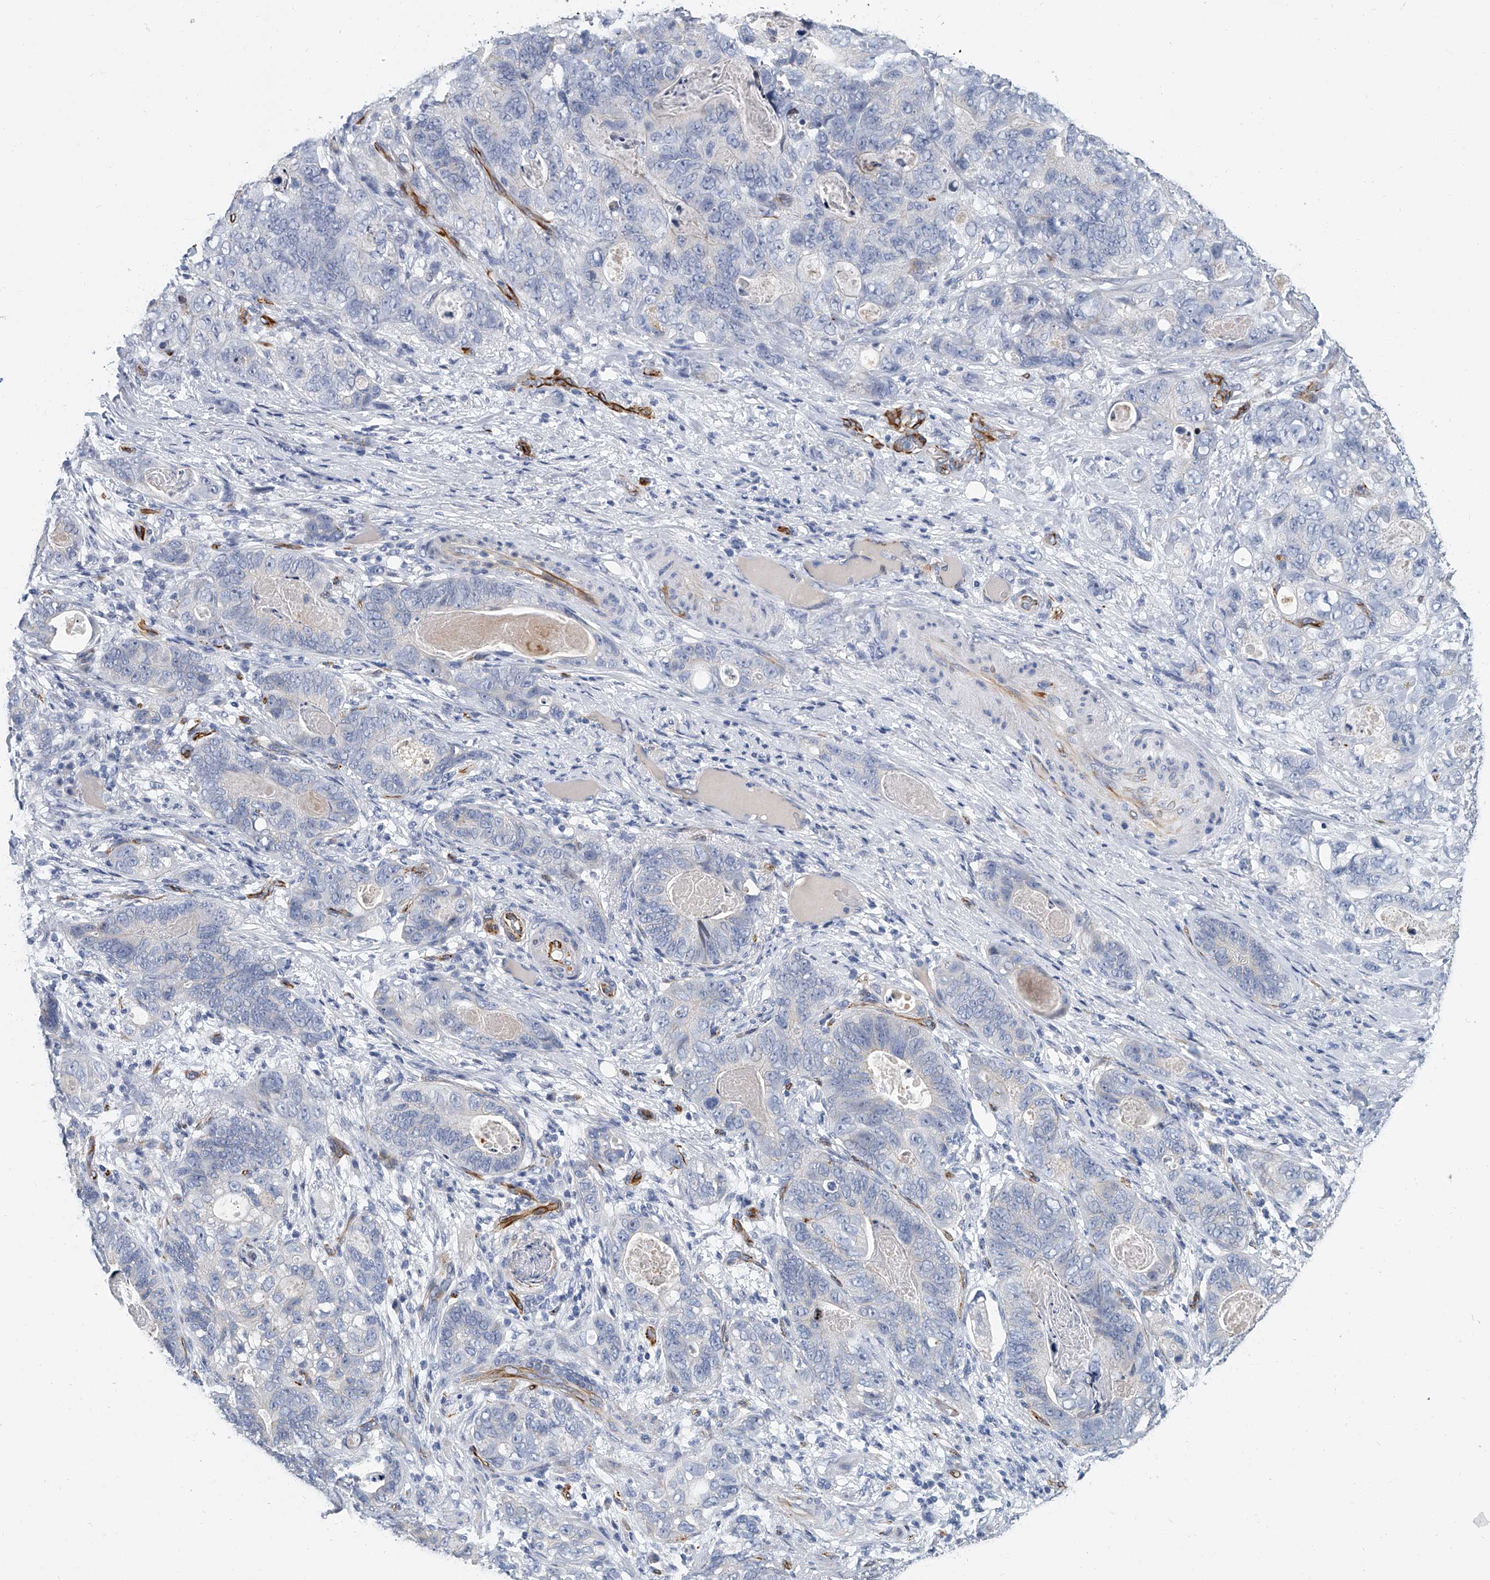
{"staining": {"intensity": "negative", "quantity": "none", "location": "none"}, "tissue": "stomach cancer", "cell_type": "Tumor cells", "image_type": "cancer", "snomed": [{"axis": "morphology", "description": "Normal tissue, NOS"}, {"axis": "morphology", "description": "Adenocarcinoma, NOS"}, {"axis": "topography", "description": "Stomach"}], "caption": "IHC image of stomach cancer (adenocarcinoma) stained for a protein (brown), which reveals no expression in tumor cells. The staining is performed using DAB brown chromogen with nuclei counter-stained in using hematoxylin.", "gene": "KIRREL1", "patient": {"sex": "female", "age": 89}}